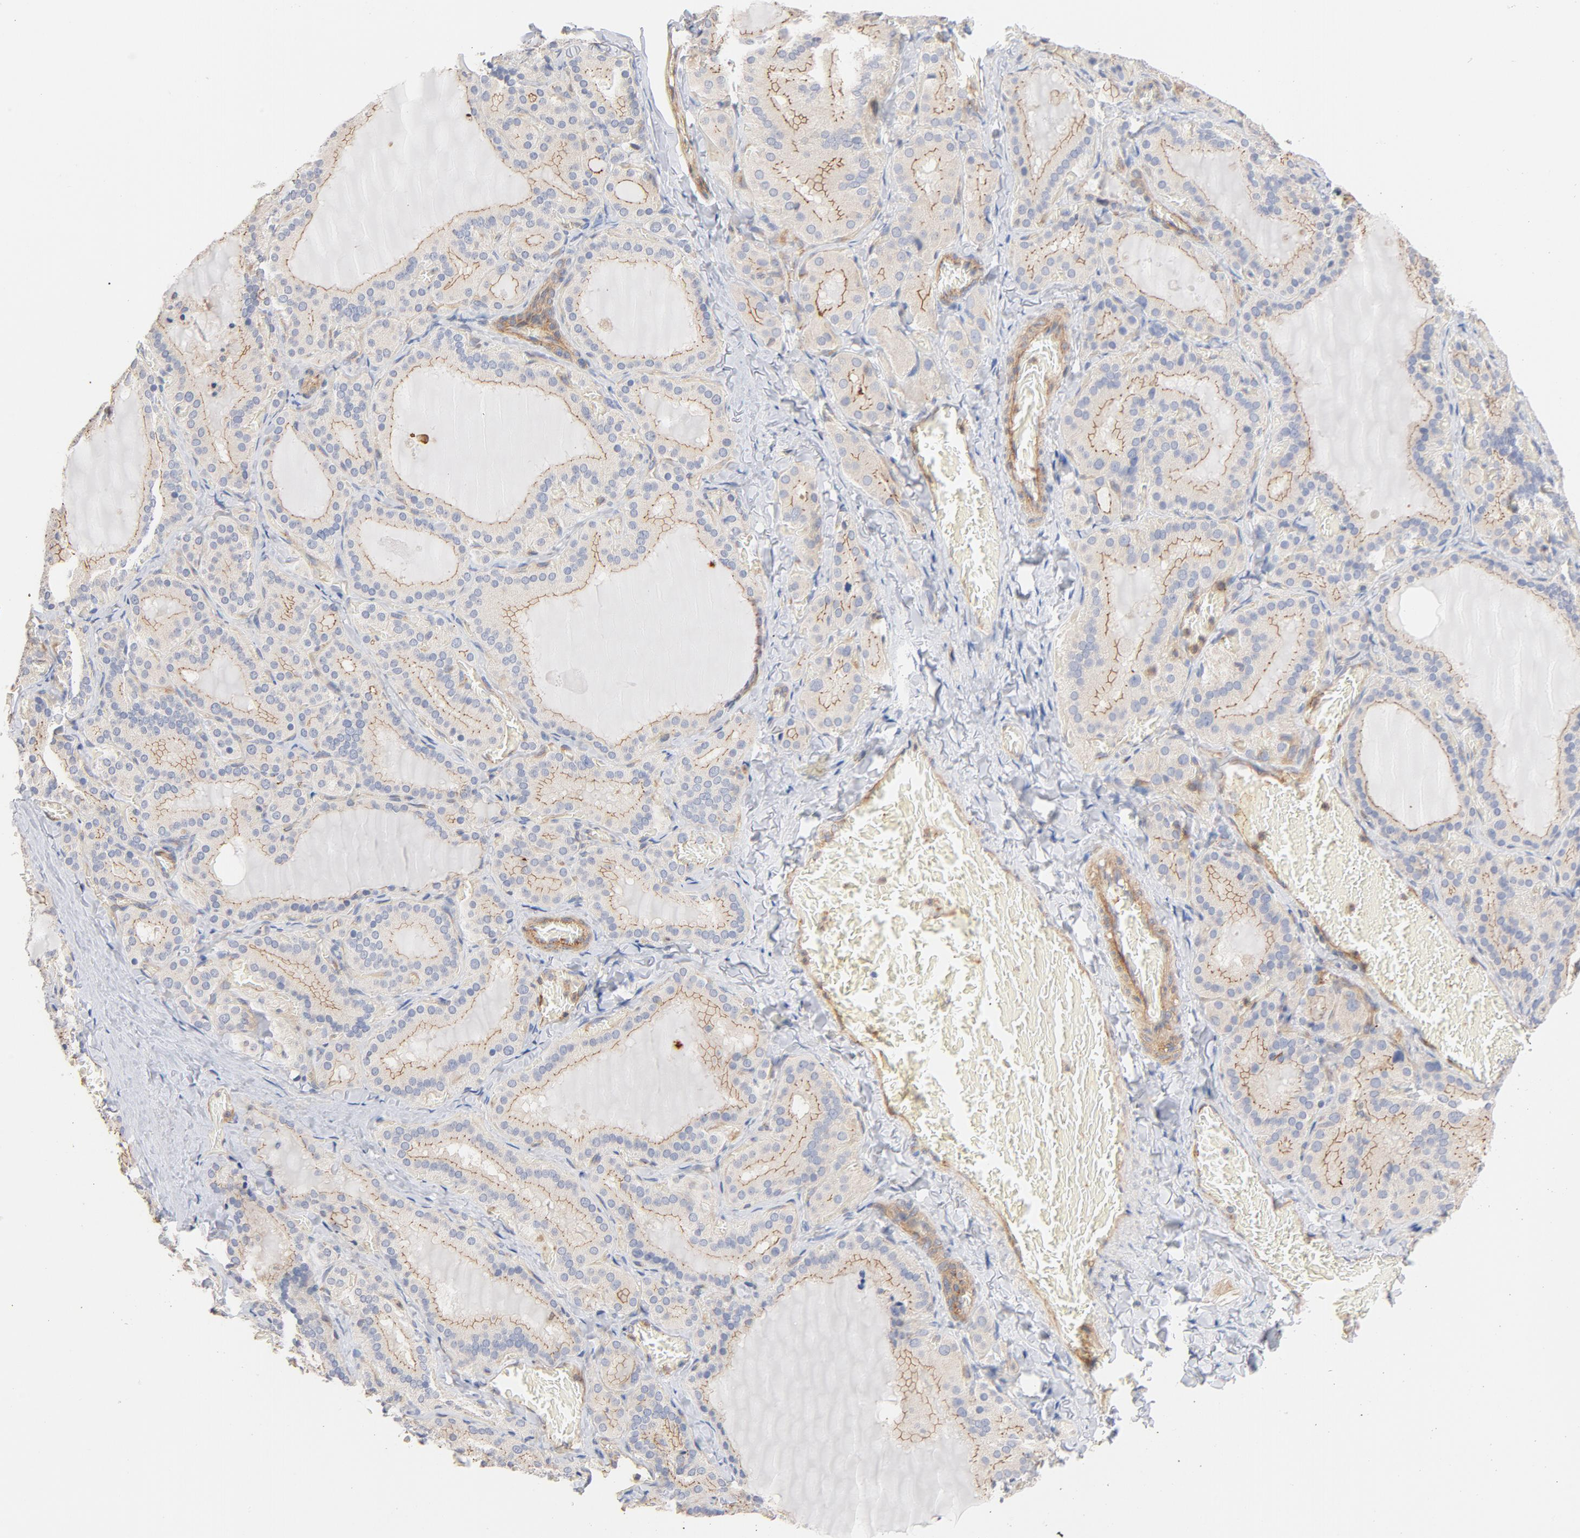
{"staining": {"intensity": "moderate", "quantity": "25%-75%", "location": "cytoplasmic/membranous"}, "tissue": "thyroid gland", "cell_type": "Glandular cells", "image_type": "normal", "snomed": [{"axis": "morphology", "description": "Normal tissue, NOS"}, {"axis": "topography", "description": "Thyroid gland"}], "caption": "About 25%-75% of glandular cells in normal human thyroid gland reveal moderate cytoplasmic/membranous protein expression as visualized by brown immunohistochemical staining.", "gene": "STRN3", "patient": {"sex": "female", "age": 33}}